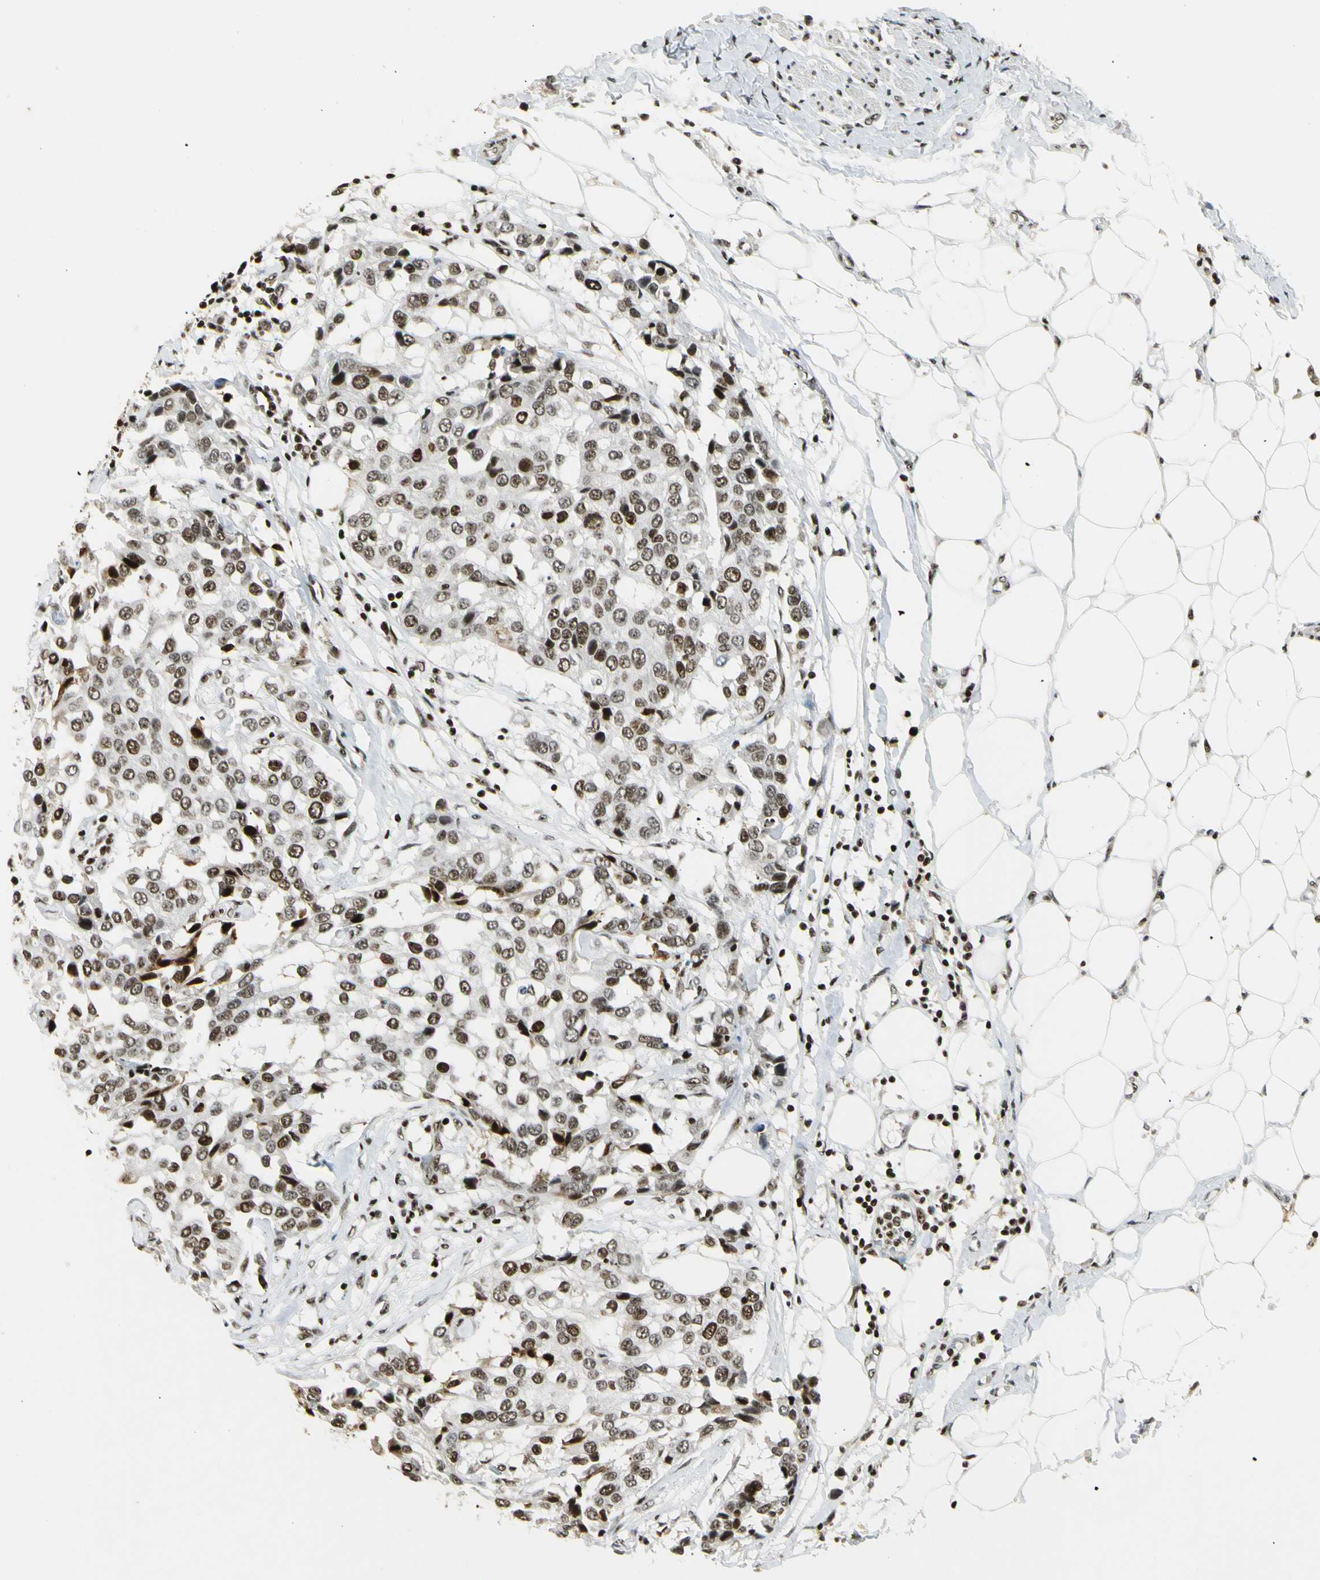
{"staining": {"intensity": "moderate", "quantity": ">75%", "location": "nuclear"}, "tissue": "breast cancer", "cell_type": "Tumor cells", "image_type": "cancer", "snomed": [{"axis": "morphology", "description": "Duct carcinoma"}, {"axis": "topography", "description": "Breast"}], "caption": "This is a histology image of immunohistochemistry staining of breast invasive ductal carcinoma, which shows moderate staining in the nuclear of tumor cells.", "gene": "UBTF", "patient": {"sex": "female", "age": 80}}